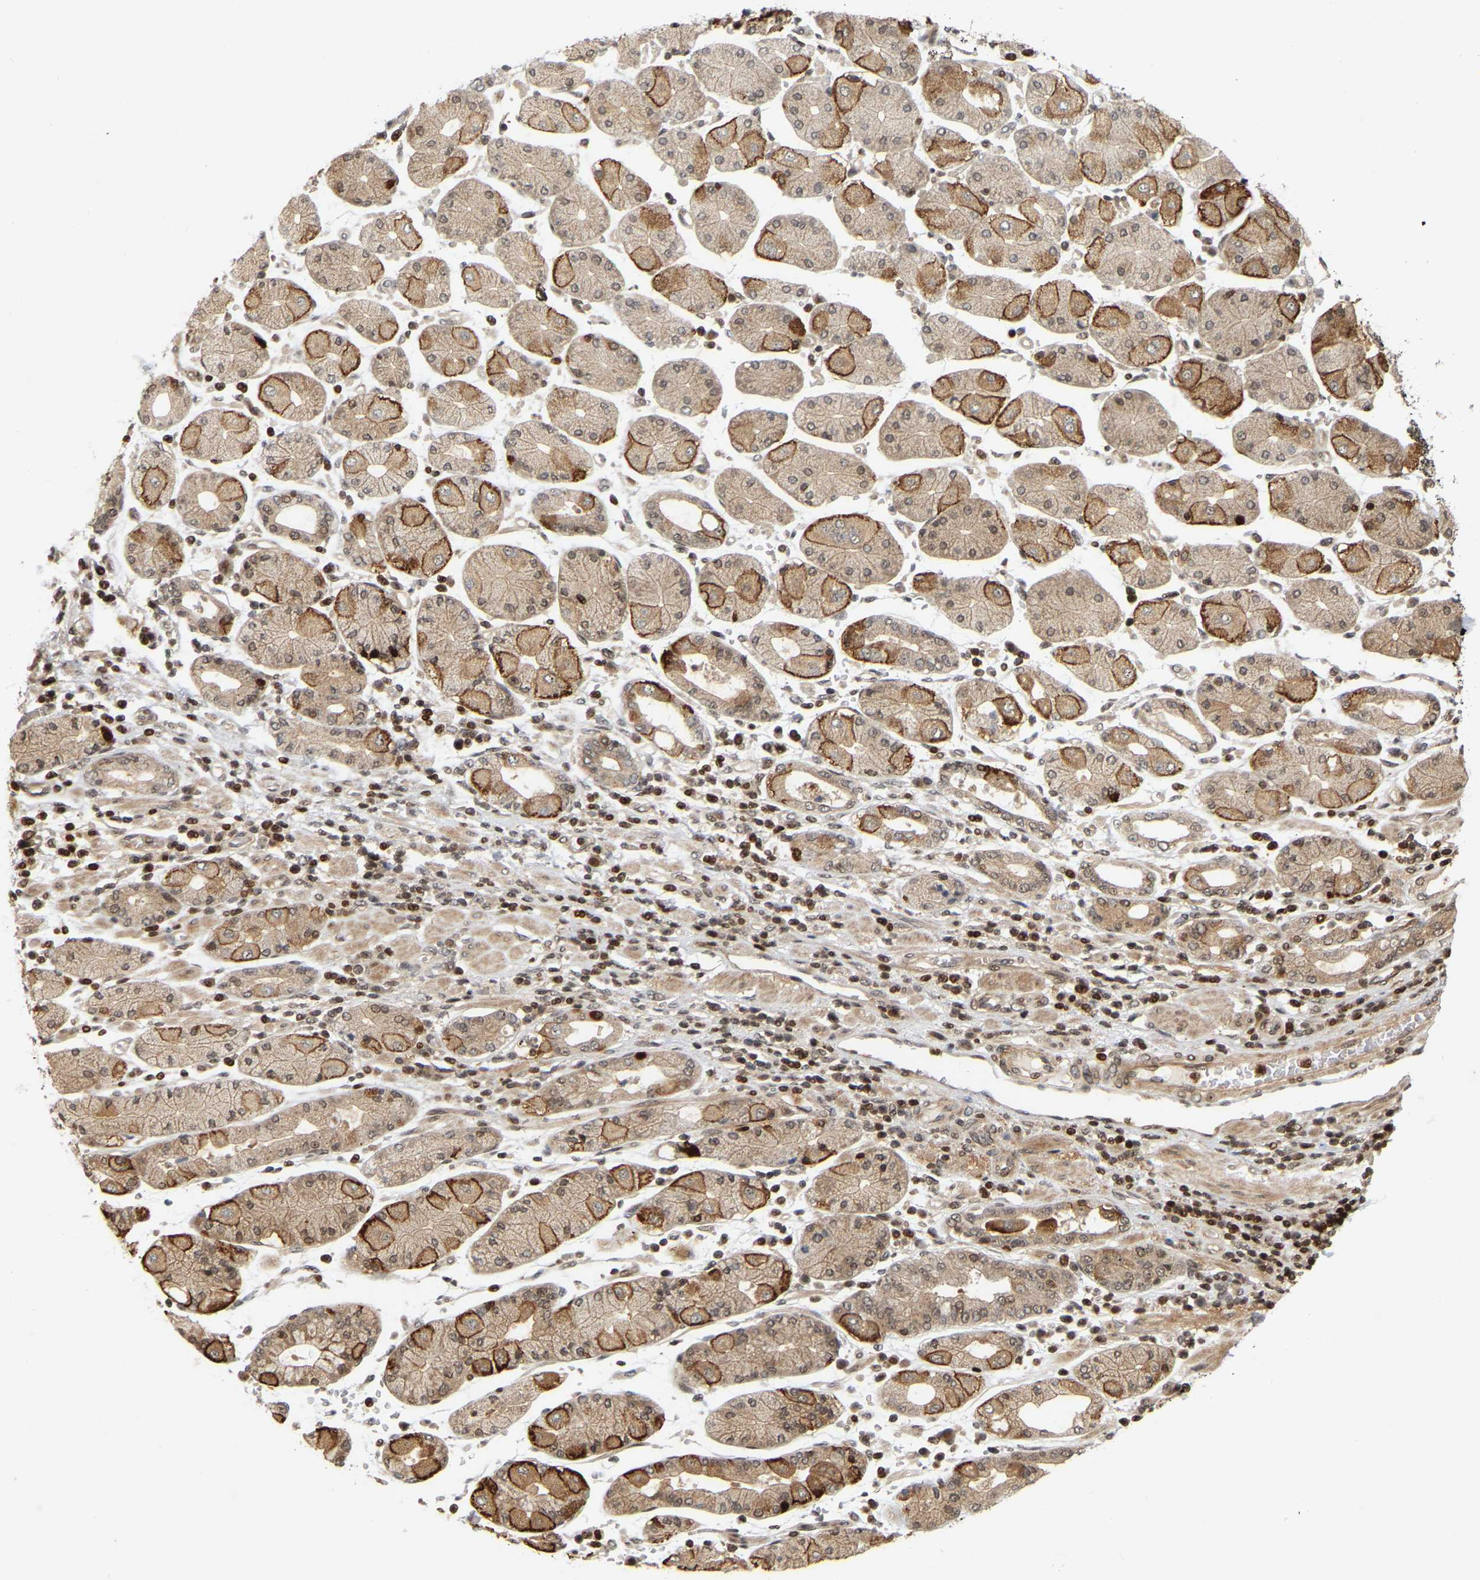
{"staining": {"intensity": "moderate", "quantity": ">75%", "location": "cytoplasmic/membranous"}, "tissue": "stomach cancer", "cell_type": "Tumor cells", "image_type": "cancer", "snomed": [{"axis": "morphology", "description": "Normal tissue, NOS"}, {"axis": "morphology", "description": "Adenocarcinoma, NOS"}, {"axis": "topography", "description": "Stomach, upper"}, {"axis": "topography", "description": "Stomach"}], "caption": "A brown stain labels moderate cytoplasmic/membranous staining of a protein in human stomach cancer tumor cells.", "gene": "NFE2L2", "patient": {"sex": "male", "age": 59}}